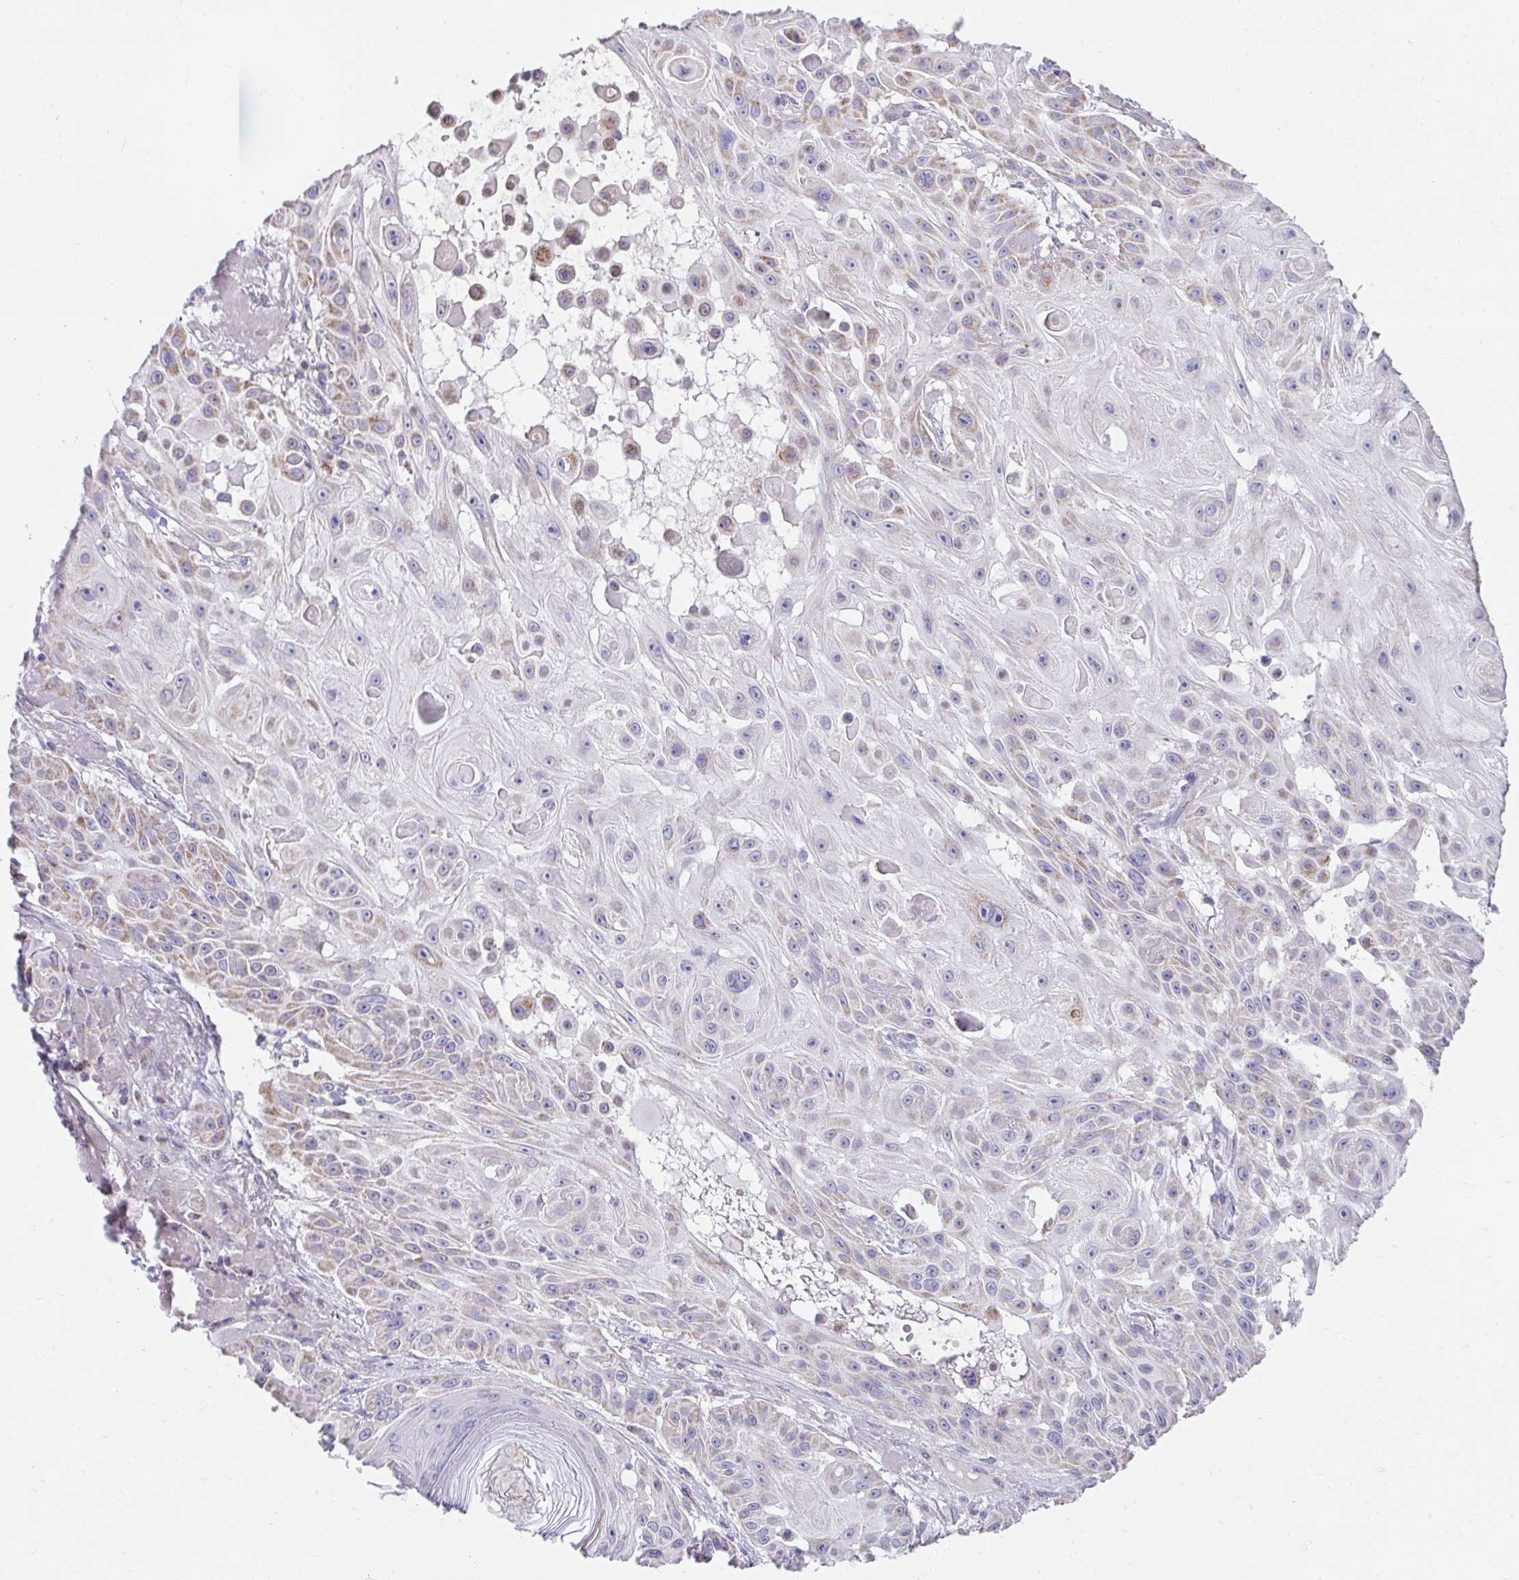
{"staining": {"intensity": "weak", "quantity": "<25%", "location": "cytoplasmic/membranous"}, "tissue": "skin cancer", "cell_type": "Tumor cells", "image_type": "cancer", "snomed": [{"axis": "morphology", "description": "Squamous cell carcinoma, NOS"}, {"axis": "topography", "description": "Skin"}], "caption": "An image of human skin squamous cell carcinoma is negative for staining in tumor cells. (IHC, brightfield microscopy, high magnification).", "gene": "PRRG3", "patient": {"sex": "male", "age": 91}}